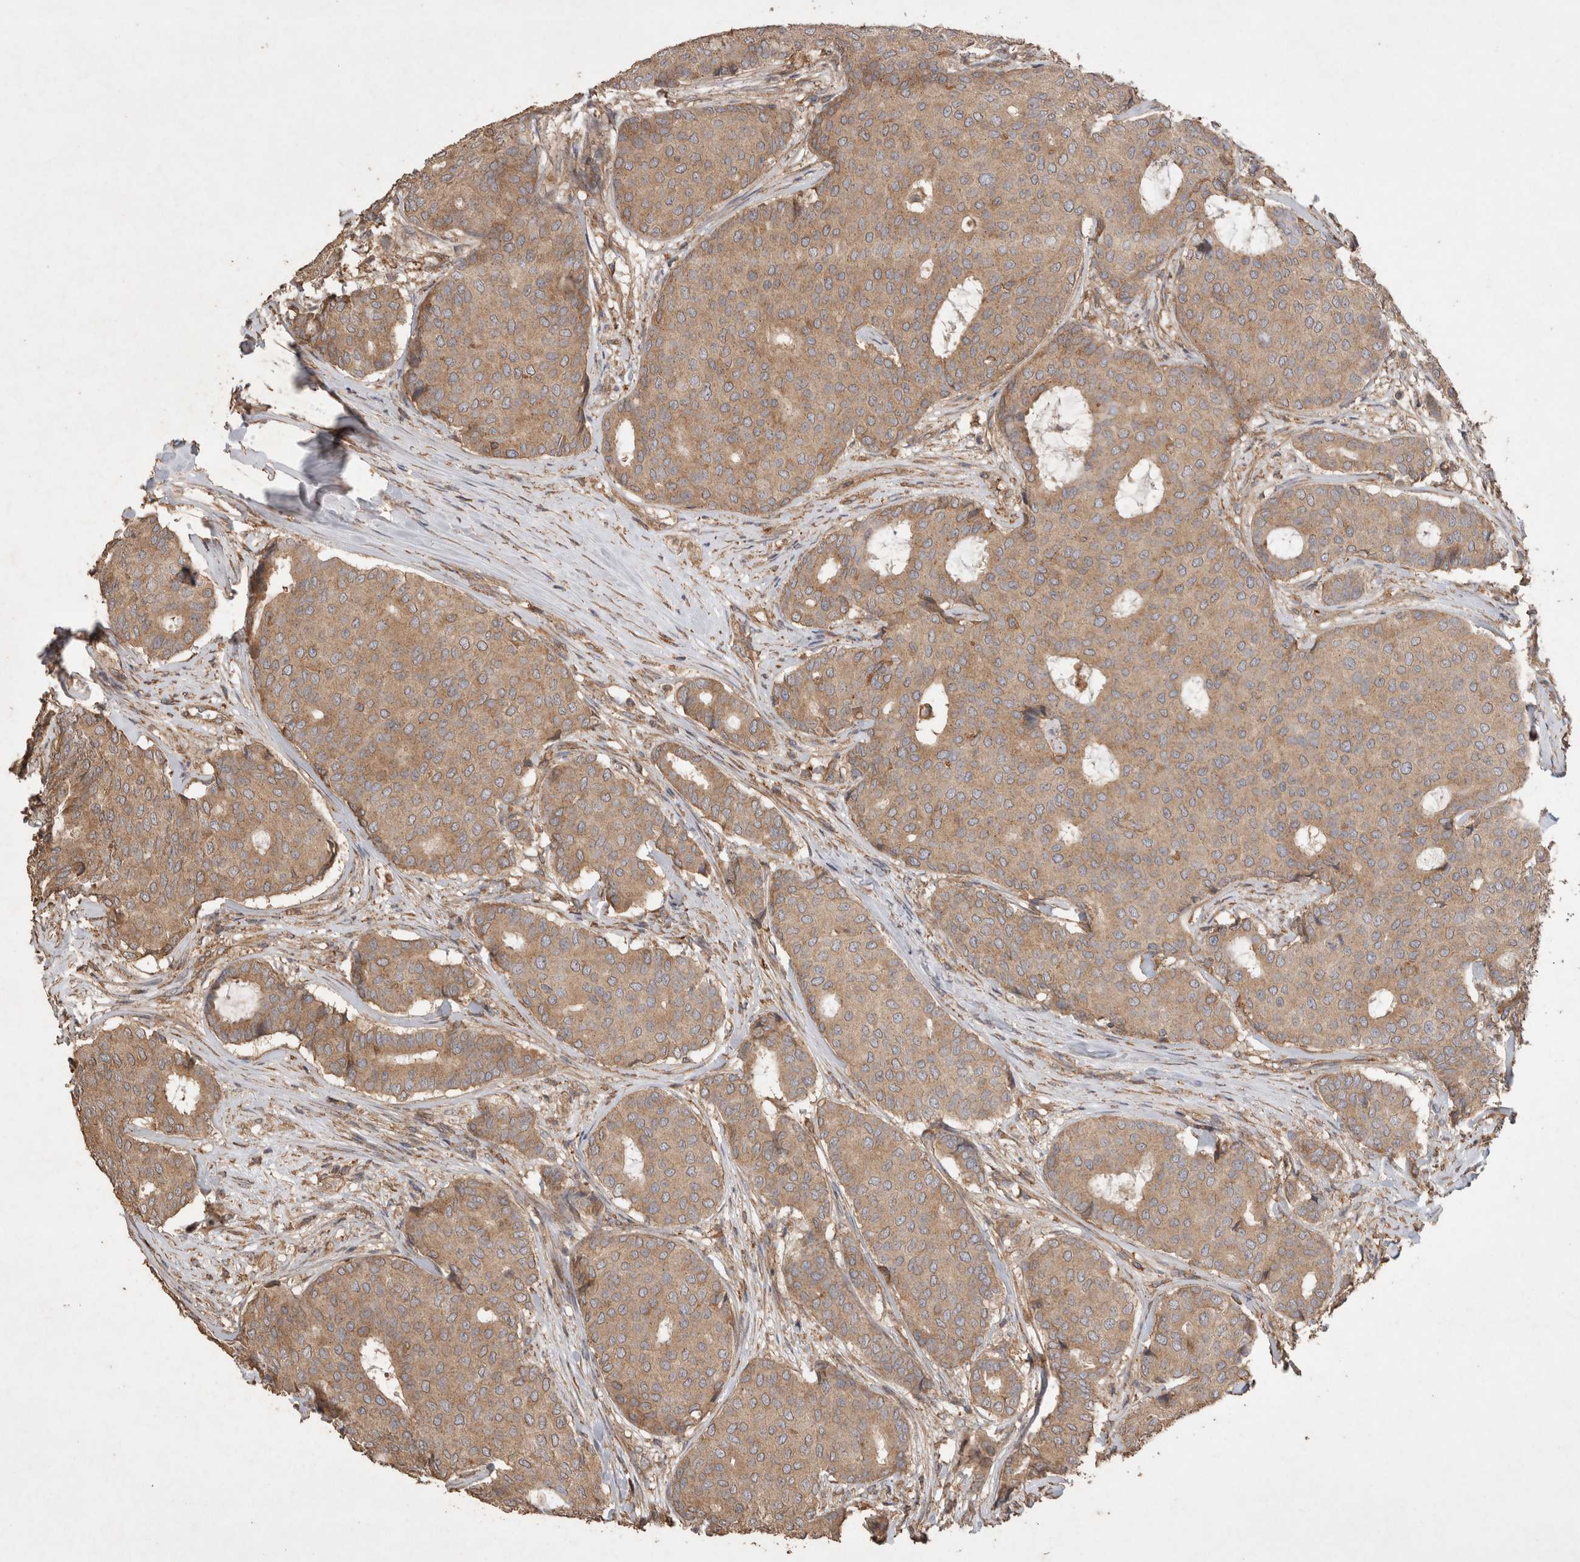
{"staining": {"intensity": "weak", "quantity": ">75%", "location": "cytoplasmic/membranous"}, "tissue": "breast cancer", "cell_type": "Tumor cells", "image_type": "cancer", "snomed": [{"axis": "morphology", "description": "Duct carcinoma"}, {"axis": "topography", "description": "Breast"}], "caption": "This photomicrograph displays immunohistochemistry staining of human breast cancer, with low weak cytoplasmic/membranous positivity in approximately >75% of tumor cells.", "gene": "SNX31", "patient": {"sex": "female", "age": 75}}